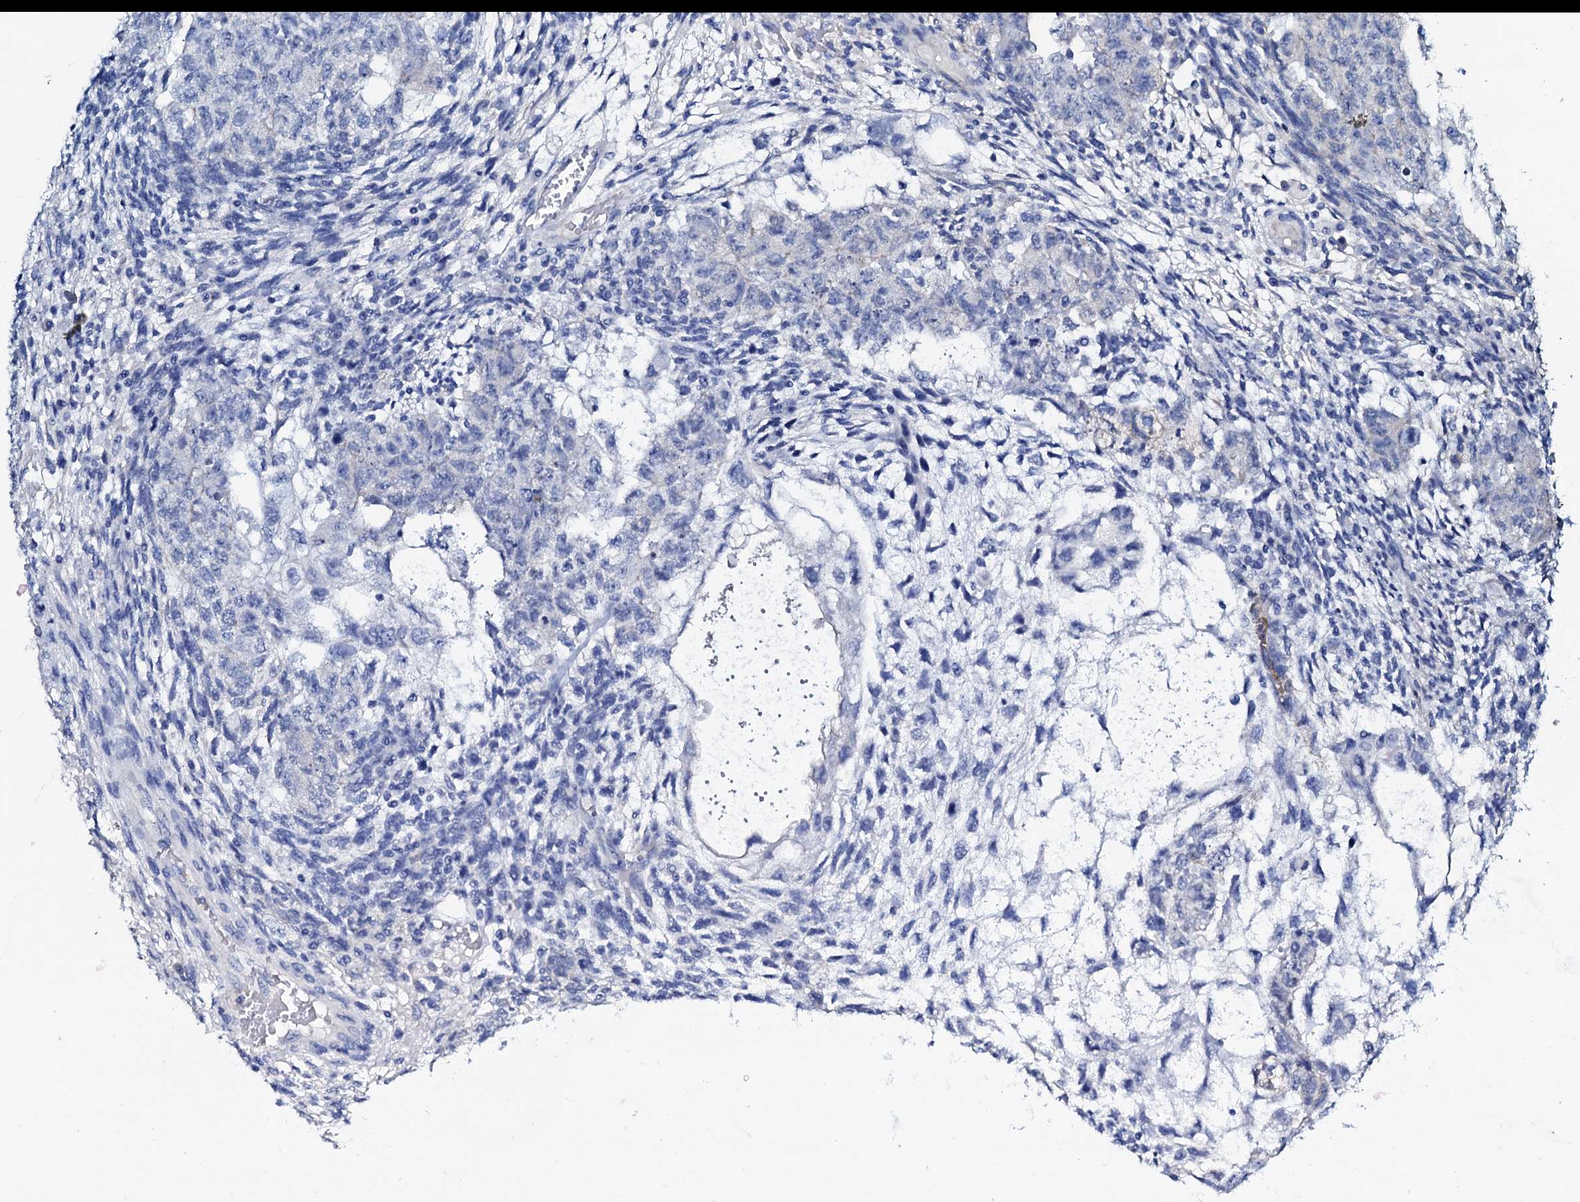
{"staining": {"intensity": "negative", "quantity": "none", "location": "none"}, "tissue": "testis cancer", "cell_type": "Tumor cells", "image_type": "cancer", "snomed": [{"axis": "morphology", "description": "Normal tissue, NOS"}, {"axis": "morphology", "description": "Carcinoma, Embryonal, NOS"}, {"axis": "topography", "description": "Testis"}], "caption": "Immunohistochemistry photomicrograph of human testis cancer stained for a protein (brown), which demonstrates no positivity in tumor cells. Nuclei are stained in blue.", "gene": "AMER2", "patient": {"sex": "male", "age": 36}}